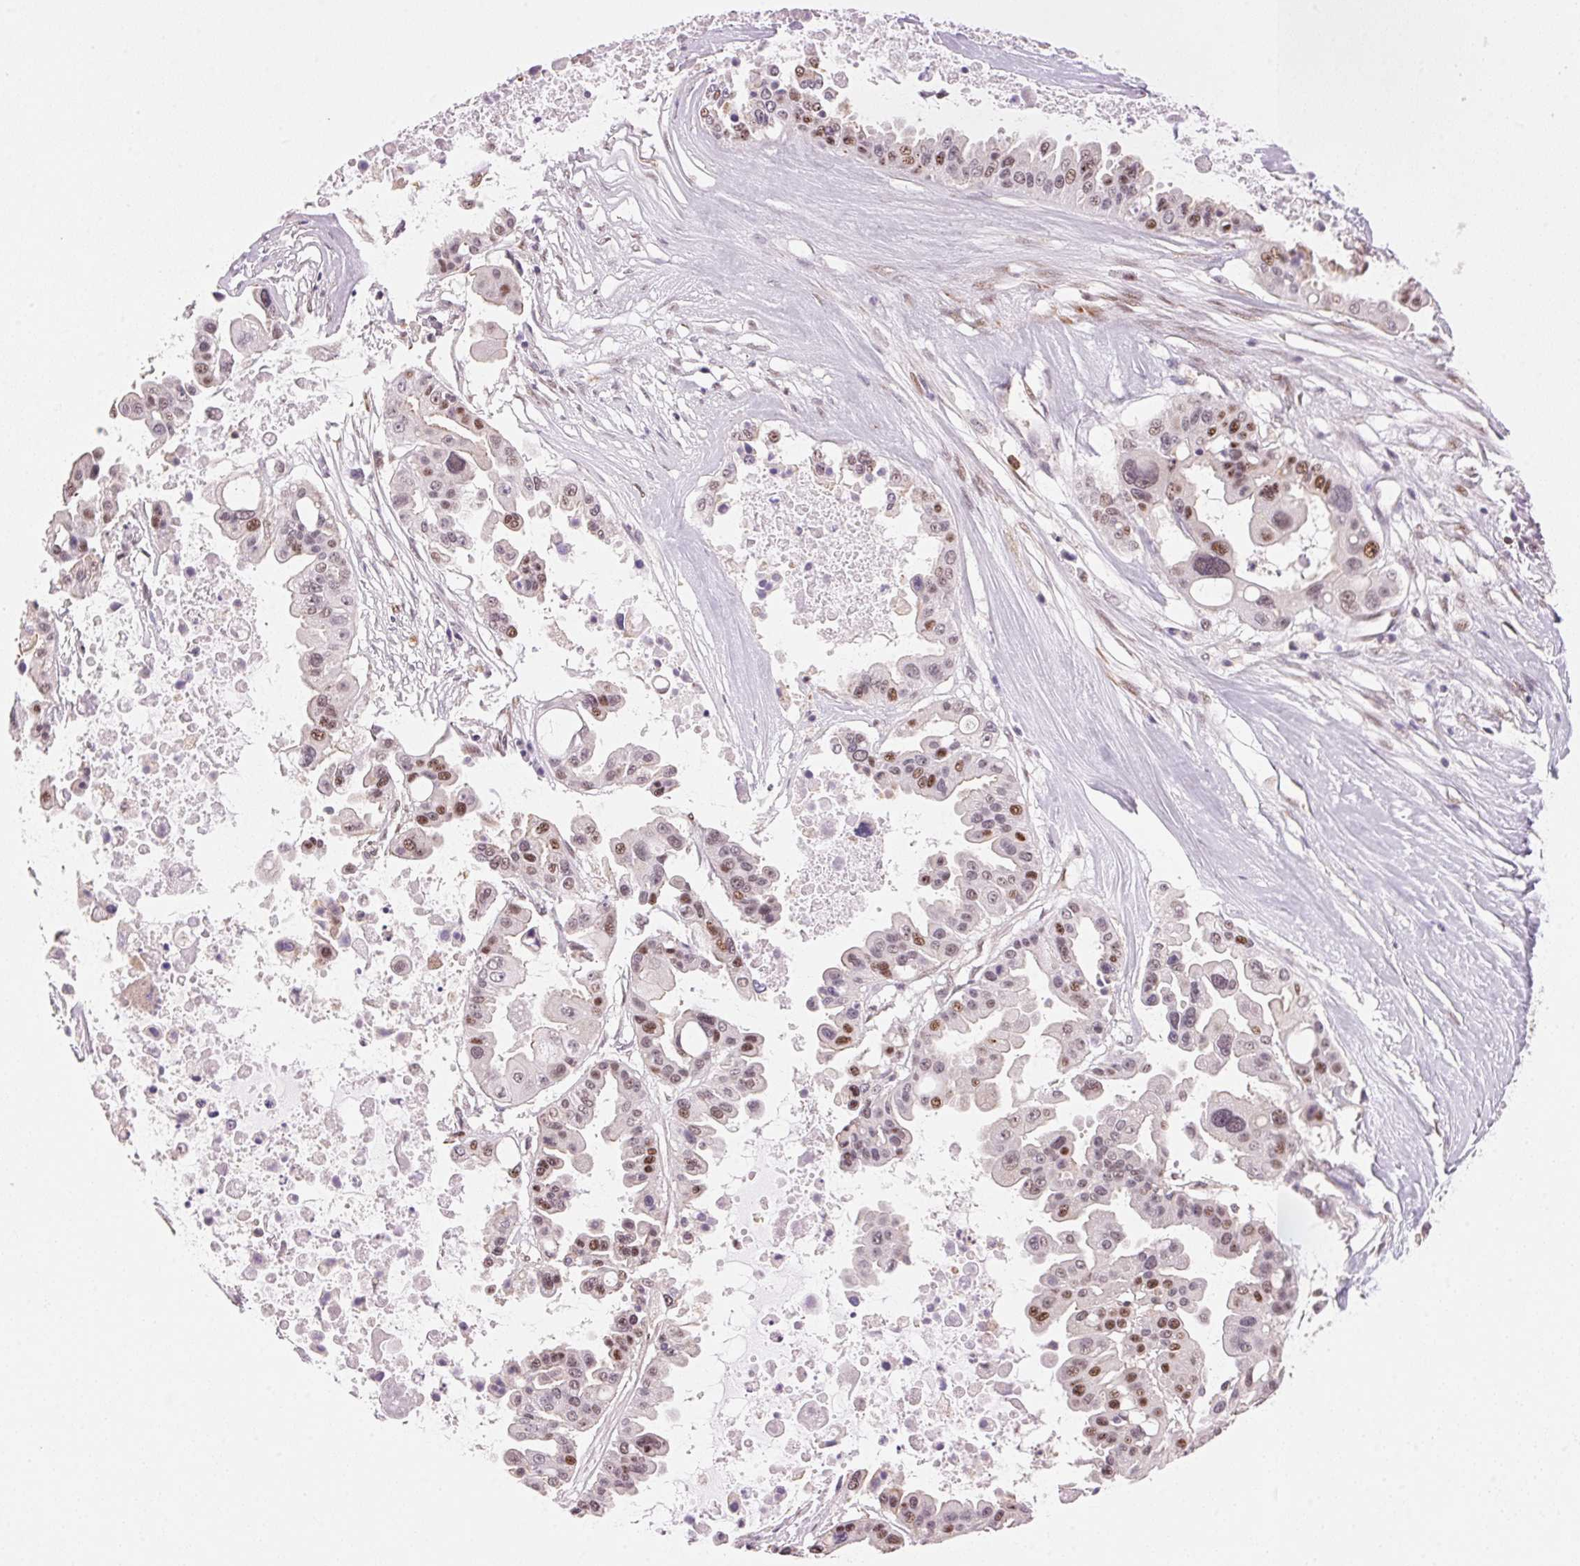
{"staining": {"intensity": "moderate", "quantity": "<25%", "location": "nuclear"}, "tissue": "ovarian cancer", "cell_type": "Tumor cells", "image_type": "cancer", "snomed": [{"axis": "morphology", "description": "Cystadenocarcinoma, serous, NOS"}, {"axis": "topography", "description": "Ovary"}], "caption": "Immunohistochemistry histopathology image of human ovarian serous cystadenocarcinoma stained for a protein (brown), which displays low levels of moderate nuclear expression in about <25% of tumor cells.", "gene": "HNRNPDL", "patient": {"sex": "female", "age": 56}}